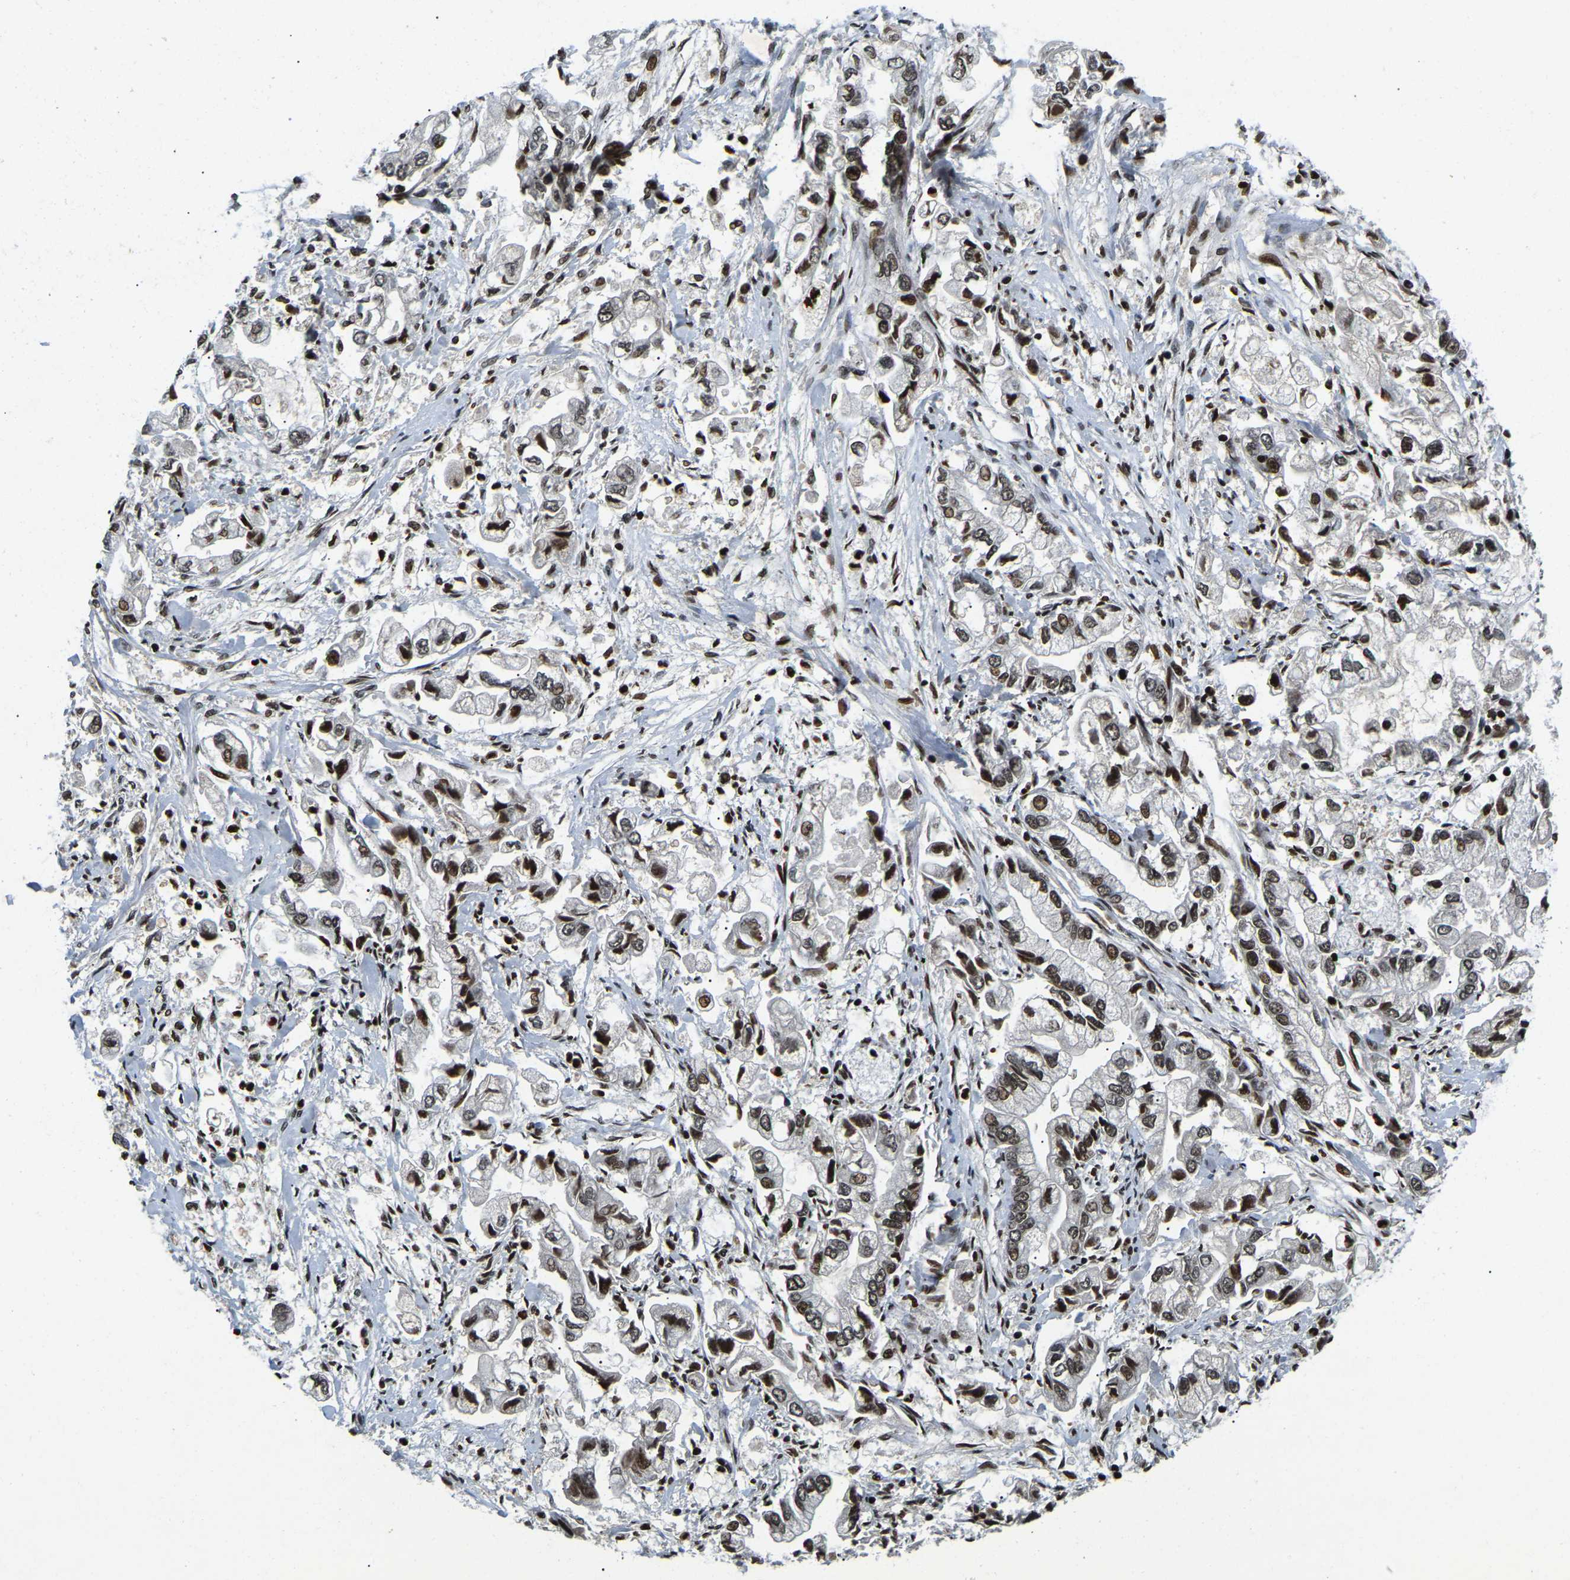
{"staining": {"intensity": "moderate", "quantity": ">75%", "location": "nuclear"}, "tissue": "stomach cancer", "cell_type": "Tumor cells", "image_type": "cancer", "snomed": [{"axis": "morphology", "description": "Normal tissue, NOS"}, {"axis": "morphology", "description": "Adenocarcinoma, NOS"}, {"axis": "topography", "description": "Stomach"}], "caption": "Immunohistochemistry (IHC) image of neoplastic tissue: human stomach cancer (adenocarcinoma) stained using IHC demonstrates medium levels of moderate protein expression localized specifically in the nuclear of tumor cells, appearing as a nuclear brown color.", "gene": "LRRC61", "patient": {"sex": "male", "age": 62}}